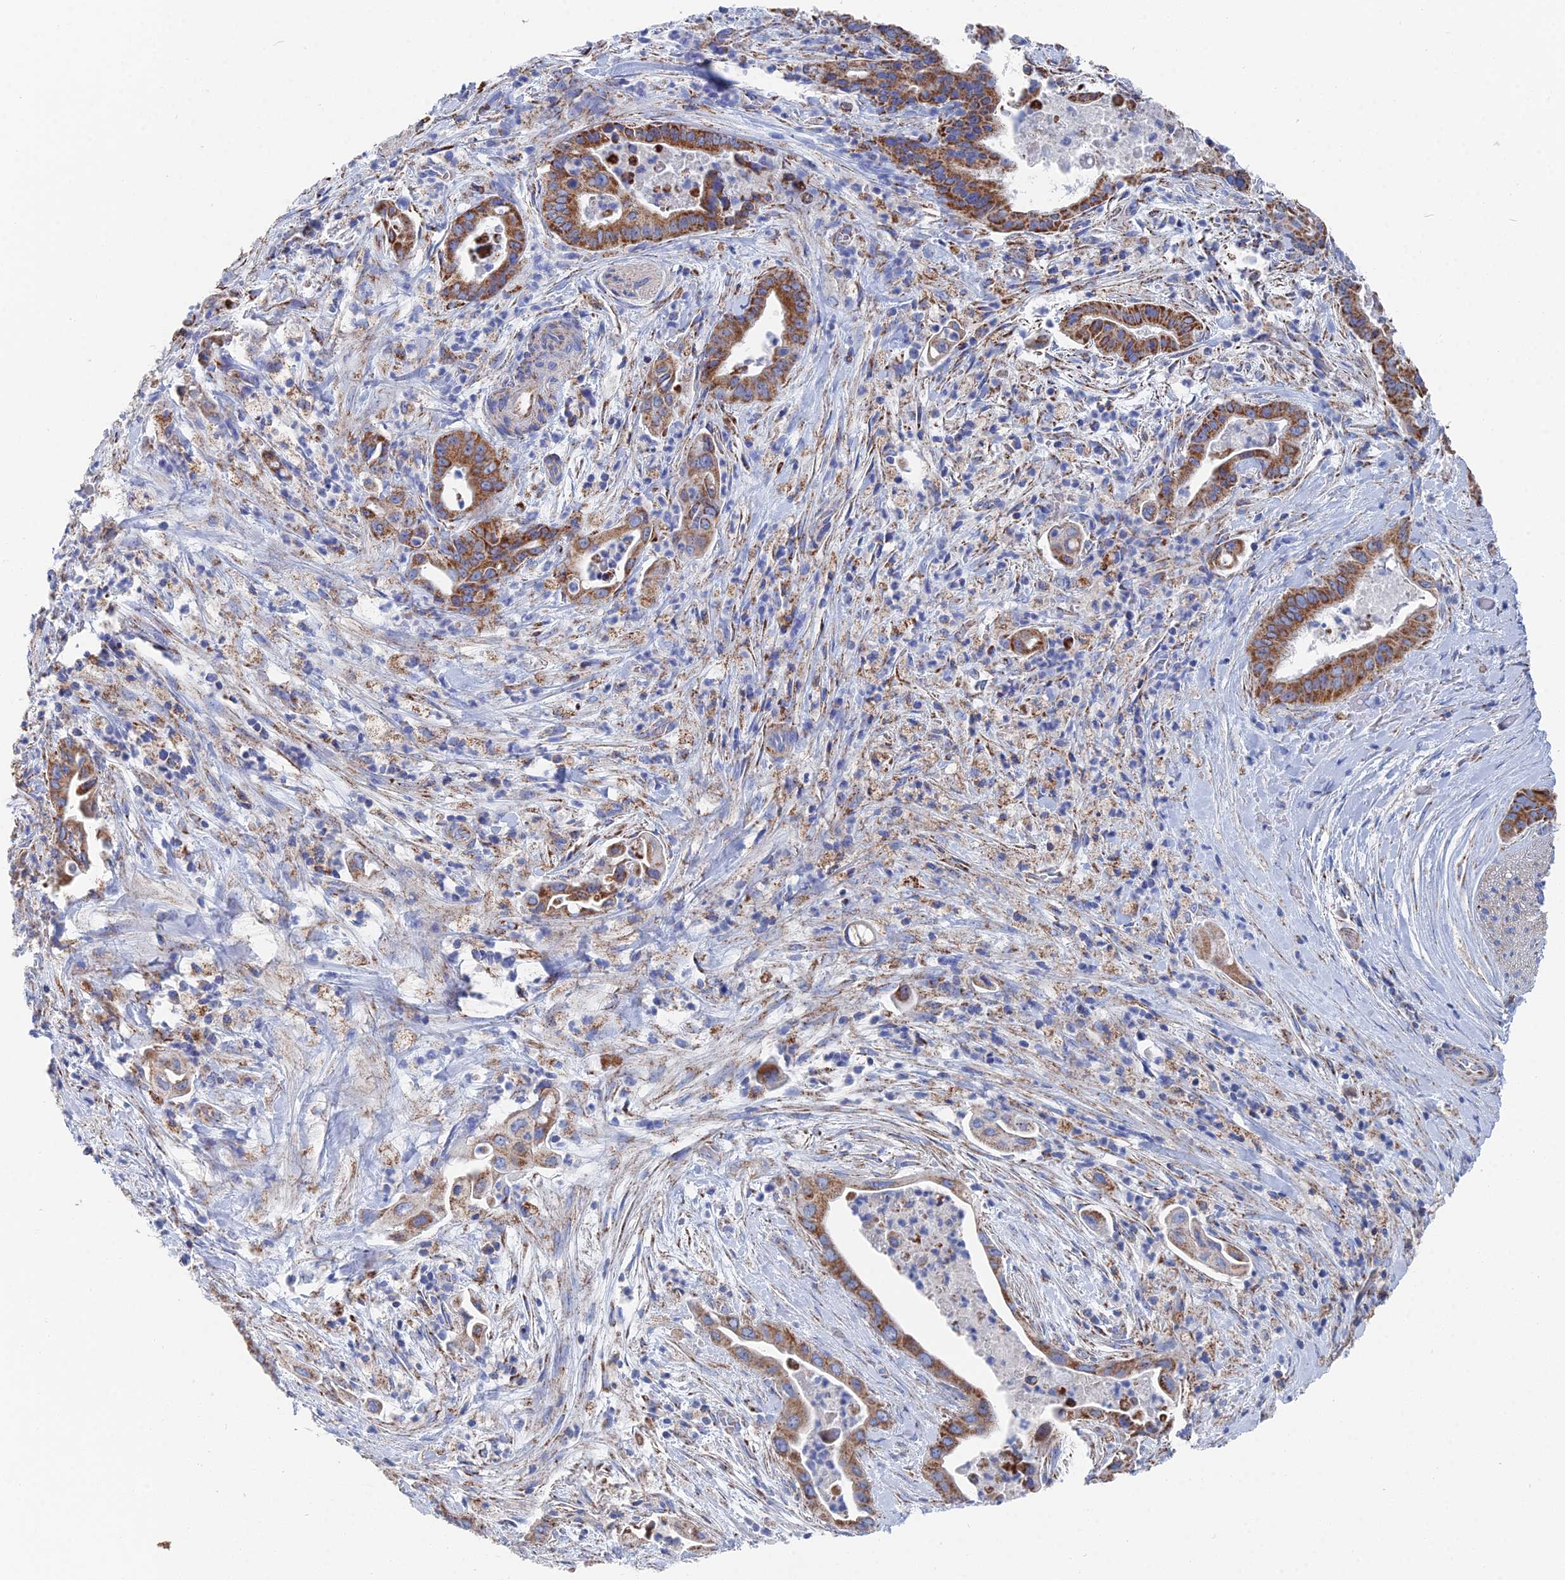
{"staining": {"intensity": "moderate", "quantity": ">75%", "location": "cytoplasmic/membranous"}, "tissue": "pancreatic cancer", "cell_type": "Tumor cells", "image_type": "cancer", "snomed": [{"axis": "morphology", "description": "Adenocarcinoma, NOS"}, {"axis": "topography", "description": "Pancreas"}], "caption": "Protein staining by immunohistochemistry displays moderate cytoplasmic/membranous staining in about >75% of tumor cells in pancreatic cancer.", "gene": "IFT80", "patient": {"sex": "female", "age": 77}}